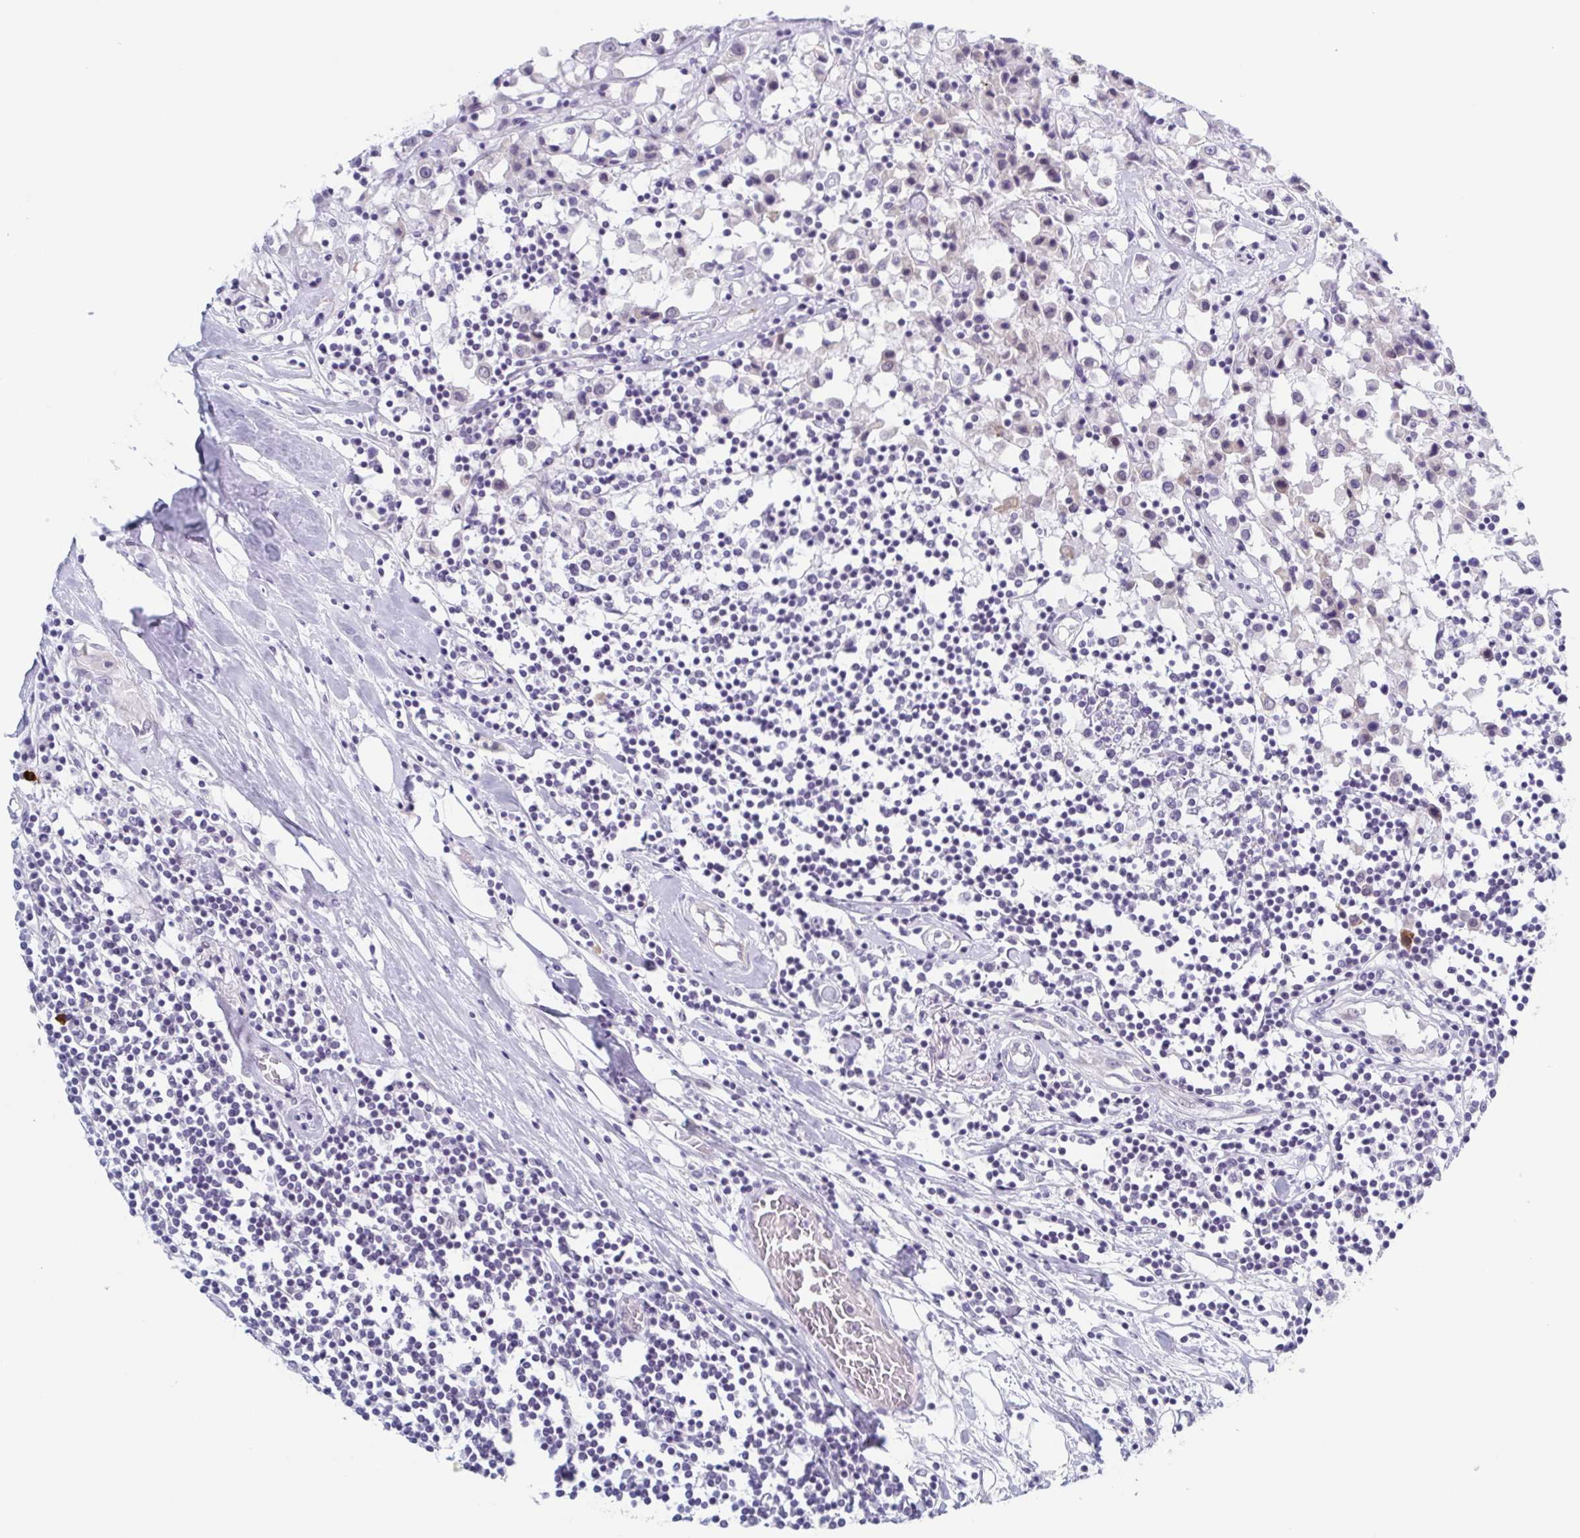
{"staining": {"intensity": "negative", "quantity": "none", "location": "none"}, "tissue": "breast cancer", "cell_type": "Tumor cells", "image_type": "cancer", "snomed": [{"axis": "morphology", "description": "Duct carcinoma"}, {"axis": "topography", "description": "Breast"}], "caption": "Immunohistochemistry (IHC) of breast infiltrating ductal carcinoma displays no staining in tumor cells.", "gene": "ZFP64", "patient": {"sex": "female", "age": 61}}